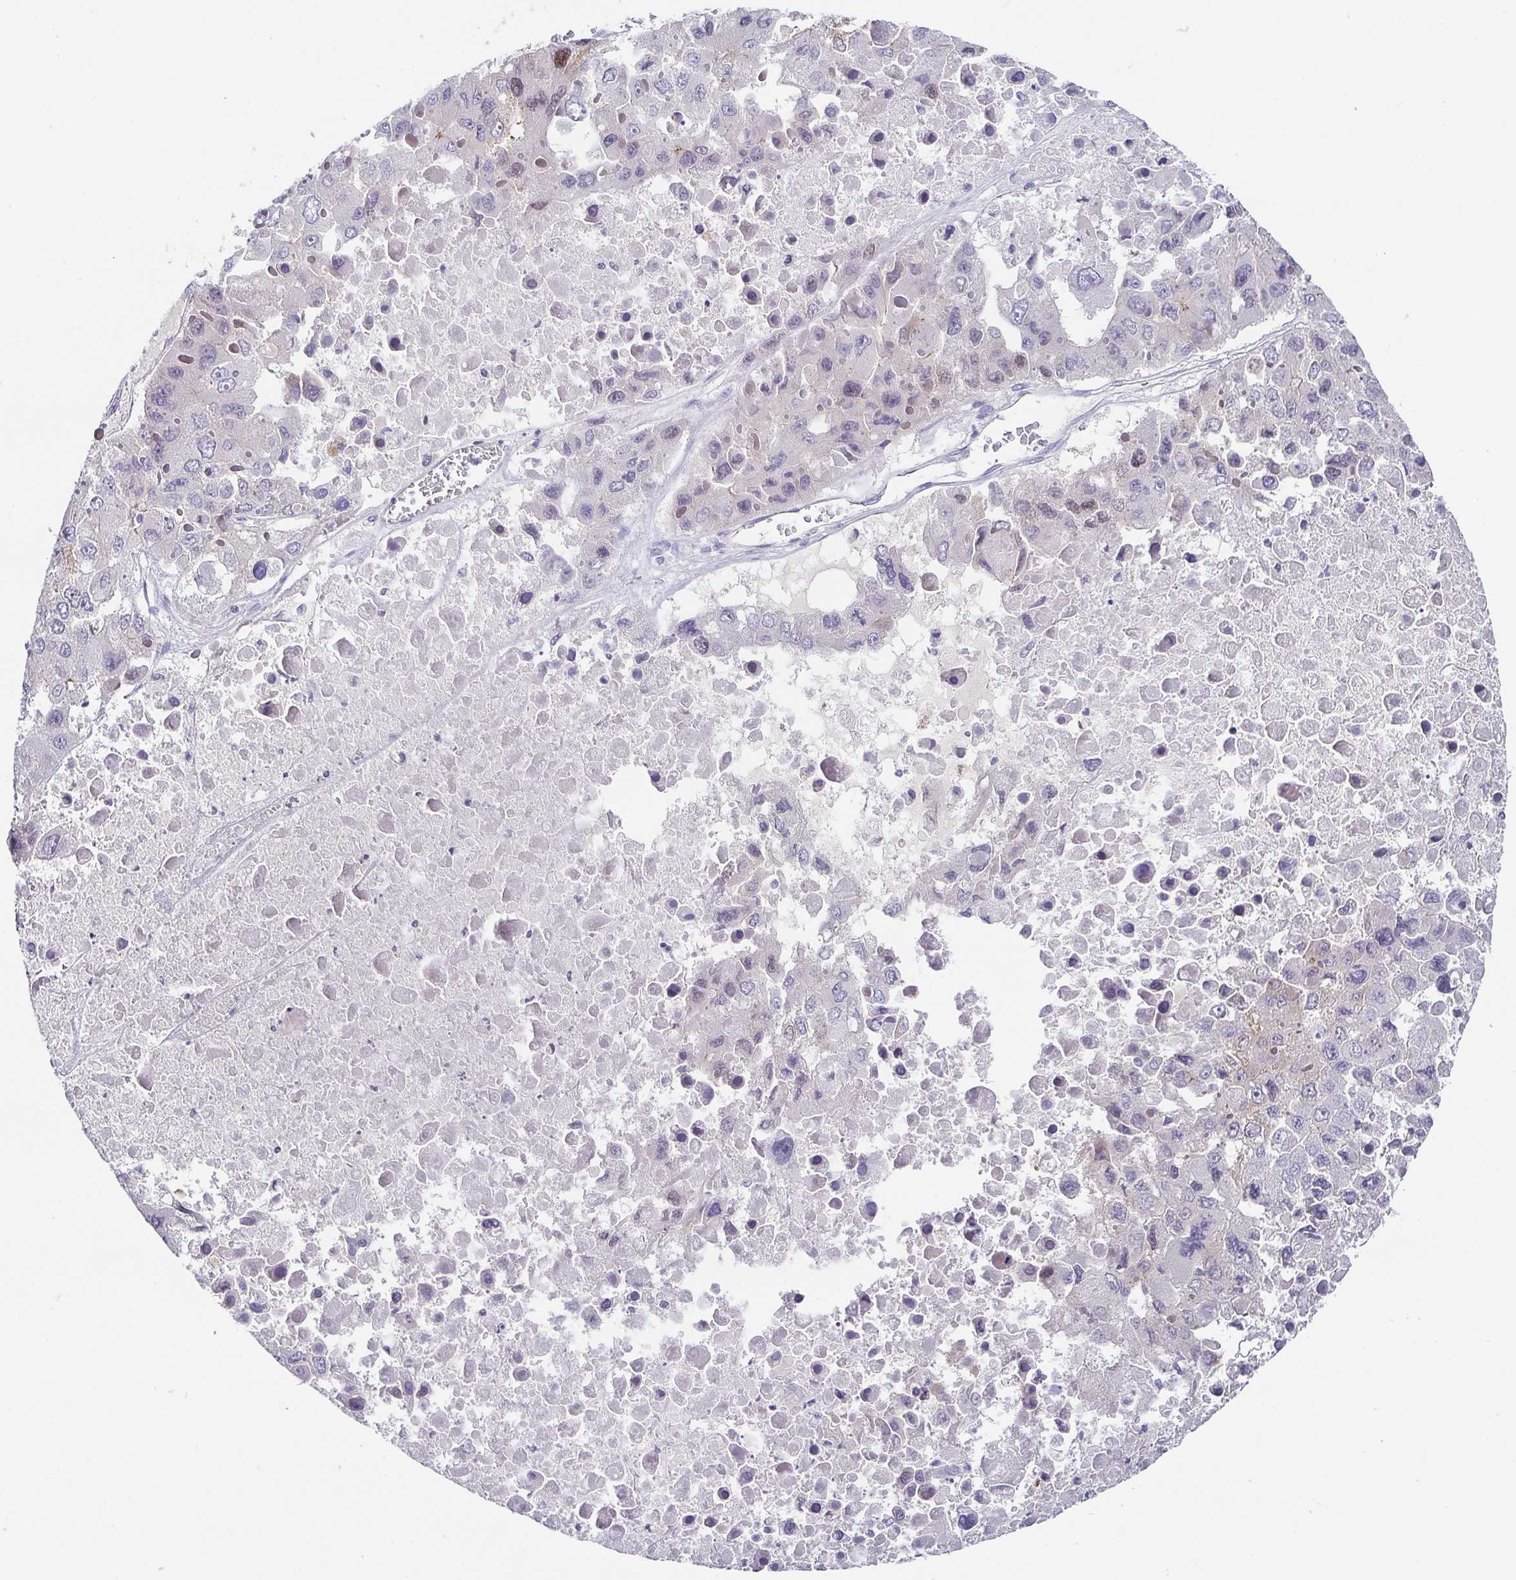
{"staining": {"intensity": "negative", "quantity": "none", "location": "none"}, "tissue": "liver cancer", "cell_type": "Tumor cells", "image_type": "cancer", "snomed": [{"axis": "morphology", "description": "Carcinoma, Hepatocellular, NOS"}, {"axis": "topography", "description": "Liver"}], "caption": "High power microscopy micrograph of an IHC micrograph of liver cancer (hepatocellular carcinoma), revealing no significant staining in tumor cells. The staining was performed using DAB (3,3'-diaminobenzidine) to visualize the protein expression in brown, while the nuclei were stained in blue with hematoxylin (Magnification: 20x).", "gene": "PIWIL3", "patient": {"sex": "female", "age": 41}}